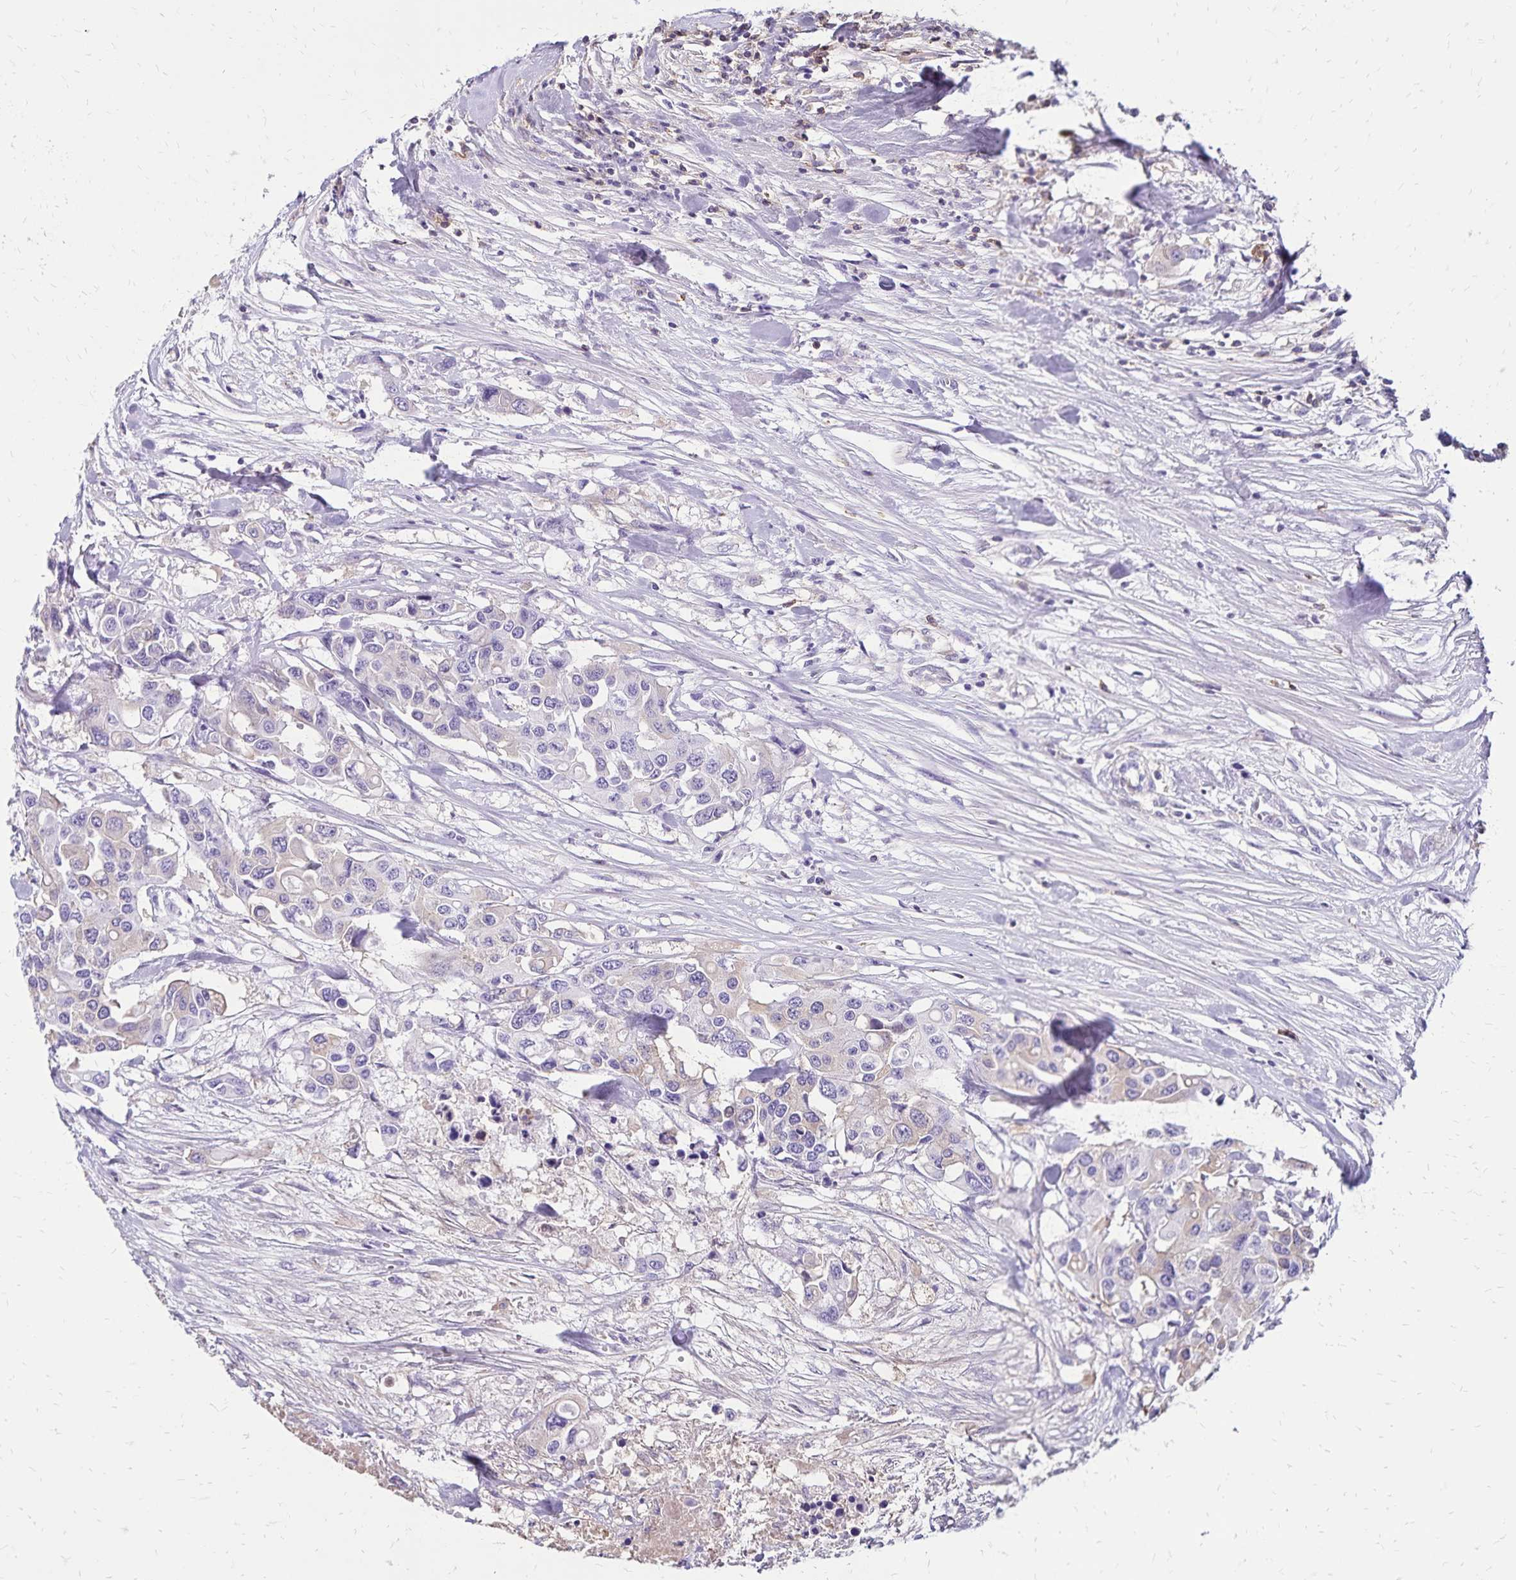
{"staining": {"intensity": "negative", "quantity": "none", "location": "none"}, "tissue": "colorectal cancer", "cell_type": "Tumor cells", "image_type": "cancer", "snomed": [{"axis": "morphology", "description": "Adenocarcinoma, NOS"}, {"axis": "topography", "description": "Colon"}], "caption": "An image of colorectal adenocarcinoma stained for a protein demonstrates no brown staining in tumor cells. (DAB (3,3'-diaminobenzidine) IHC with hematoxylin counter stain).", "gene": "CD27", "patient": {"sex": "male", "age": 77}}